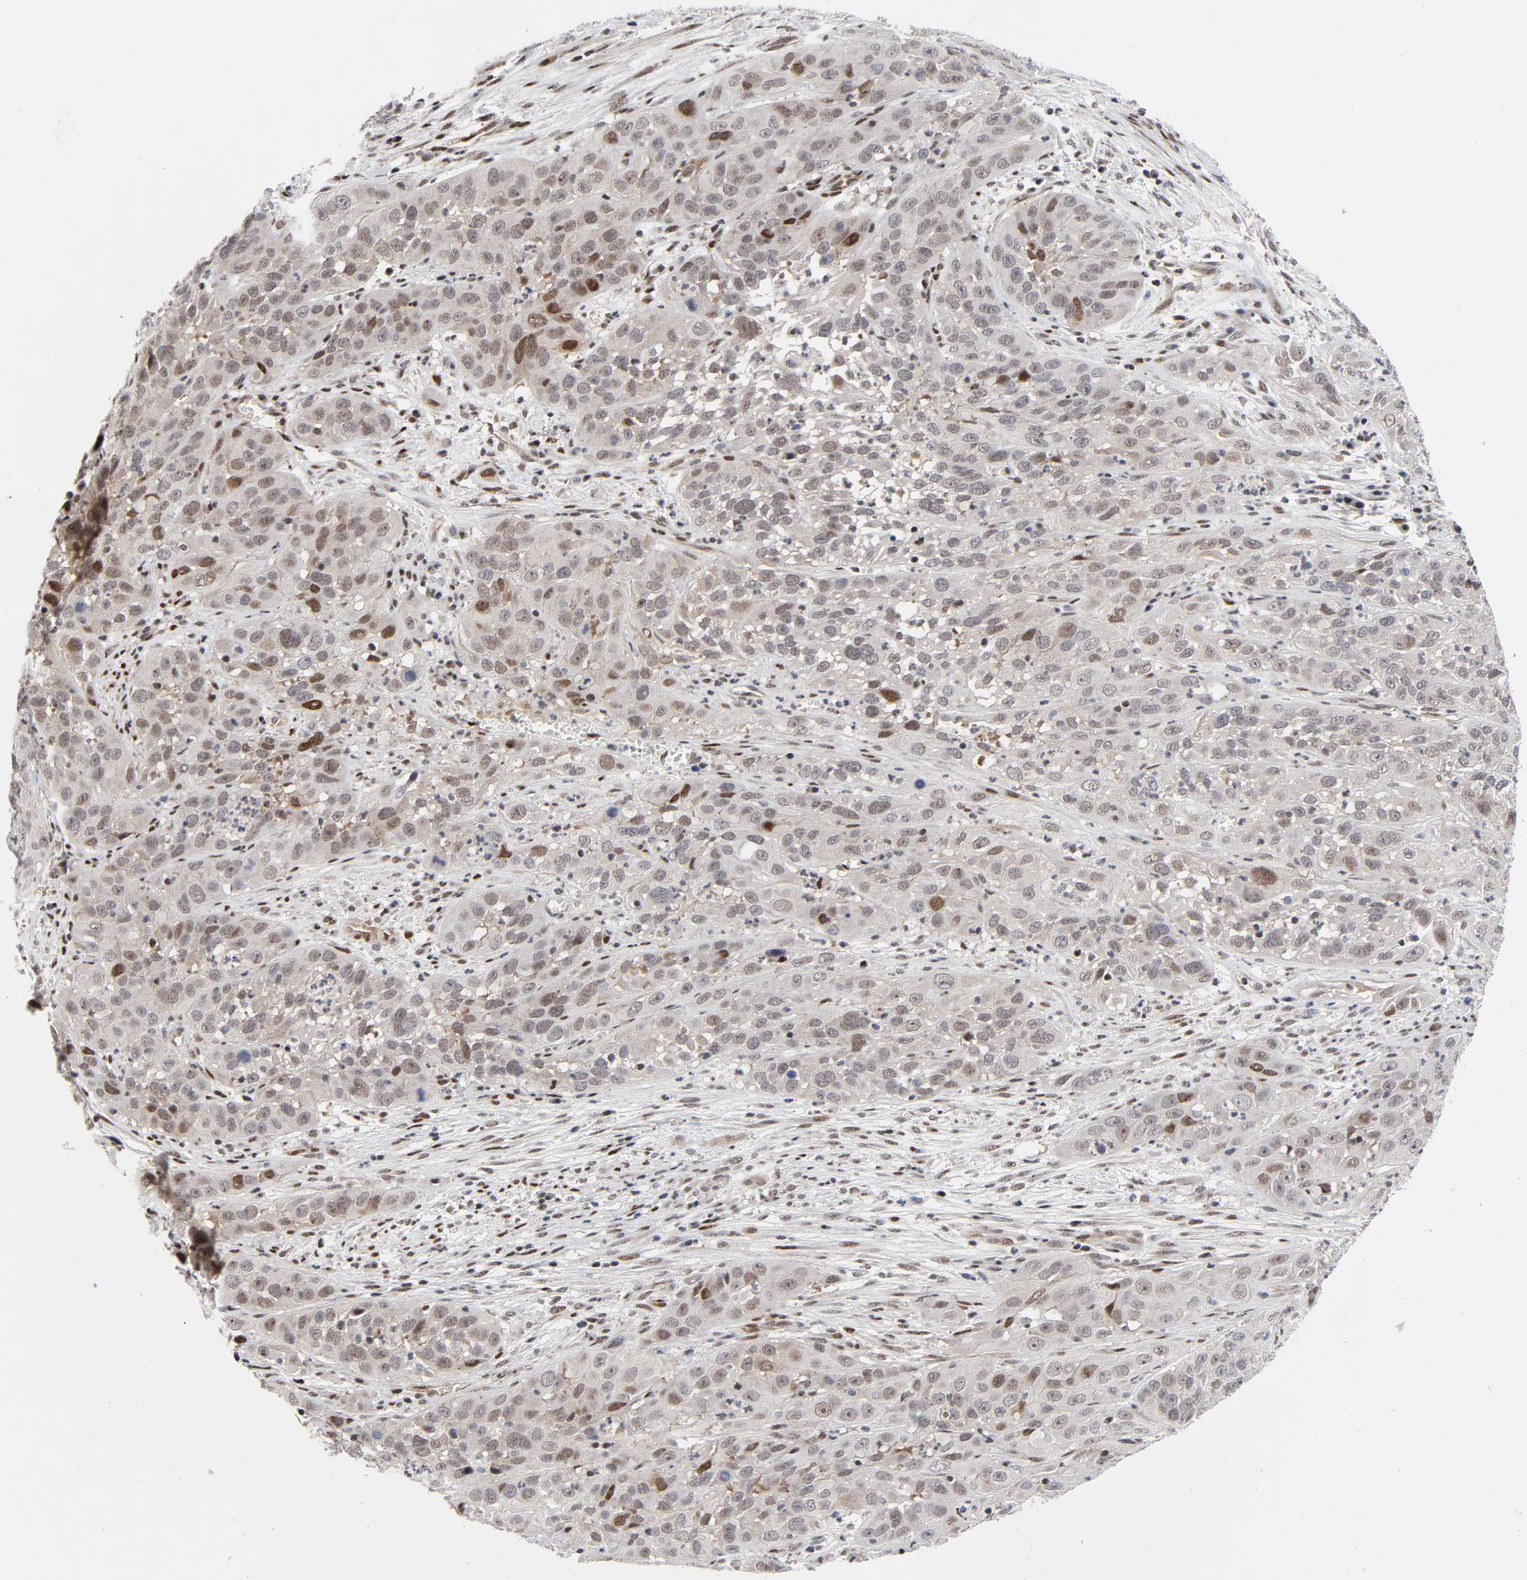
{"staining": {"intensity": "weak", "quantity": "25%-75%", "location": "nuclear"}, "tissue": "cervical cancer", "cell_type": "Tumor cells", "image_type": "cancer", "snomed": [{"axis": "morphology", "description": "Squamous cell carcinoma, NOS"}, {"axis": "topography", "description": "Cervix"}], "caption": "A brown stain shows weak nuclear expression of a protein in human cervical cancer tumor cells. (Stains: DAB in brown, nuclei in blue, Microscopy: brightfield microscopy at high magnification).", "gene": "STK38", "patient": {"sex": "female", "age": 32}}